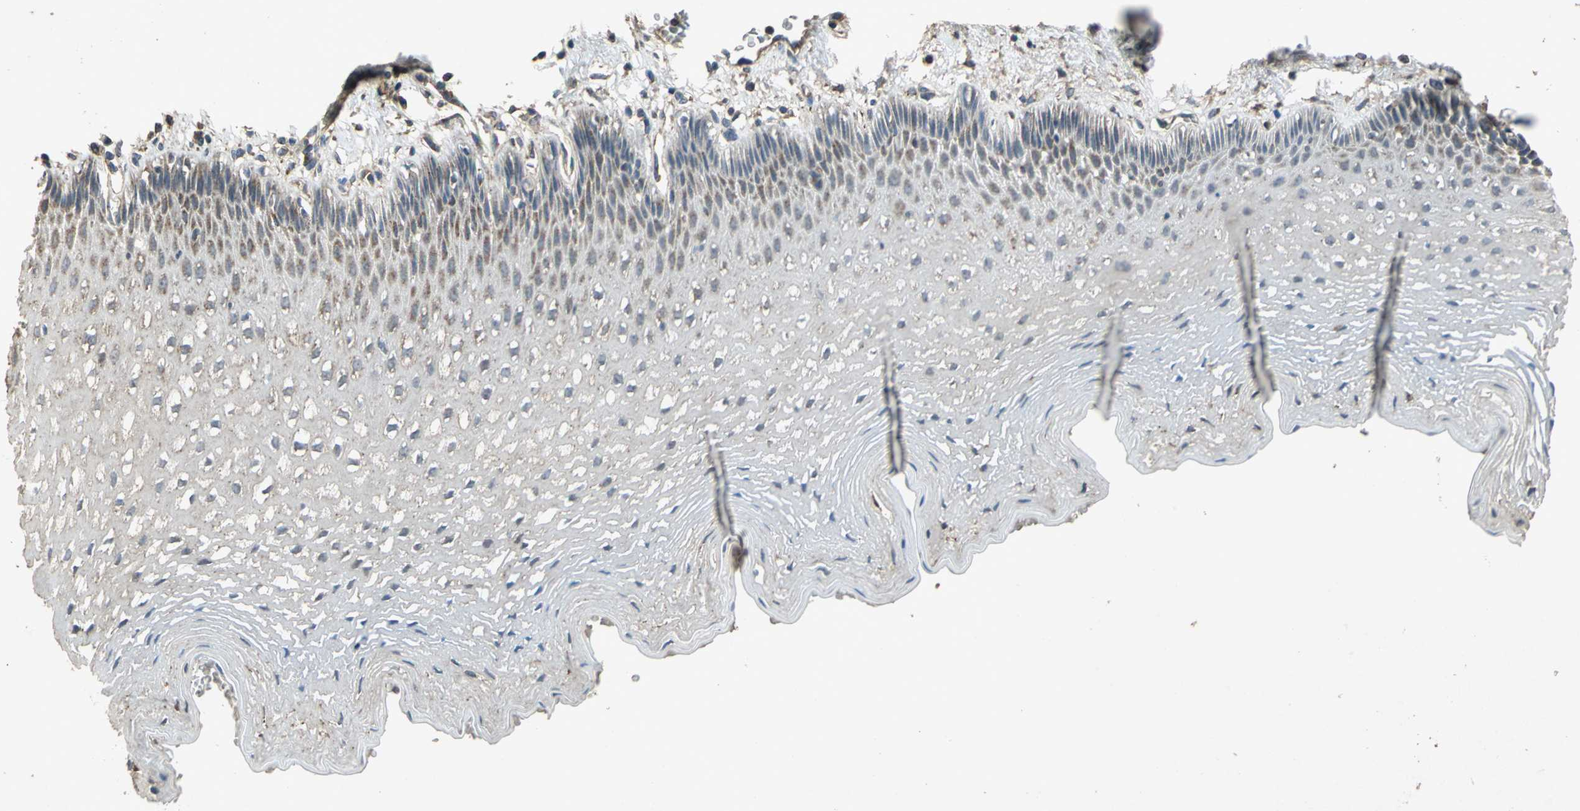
{"staining": {"intensity": "moderate", "quantity": "25%-75%", "location": "cytoplasmic/membranous"}, "tissue": "esophagus", "cell_type": "Squamous epithelial cells", "image_type": "normal", "snomed": [{"axis": "morphology", "description": "Normal tissue, NOS"}, {"axis": "topography", "description": "Esophagus"}], "caption": "DAB immunohistochemical staining of benign human esophagus exhibits moderate cytoplasmic/membranous protein staining in about 25%-75% of squamous epithelial cells. Using DAB (brown) and hematoxylin (blue) stains, captured at high magnification using brightfield microscopy.", "gene": "POLRMT", "patient": {"sex": "female", "age": 70}}